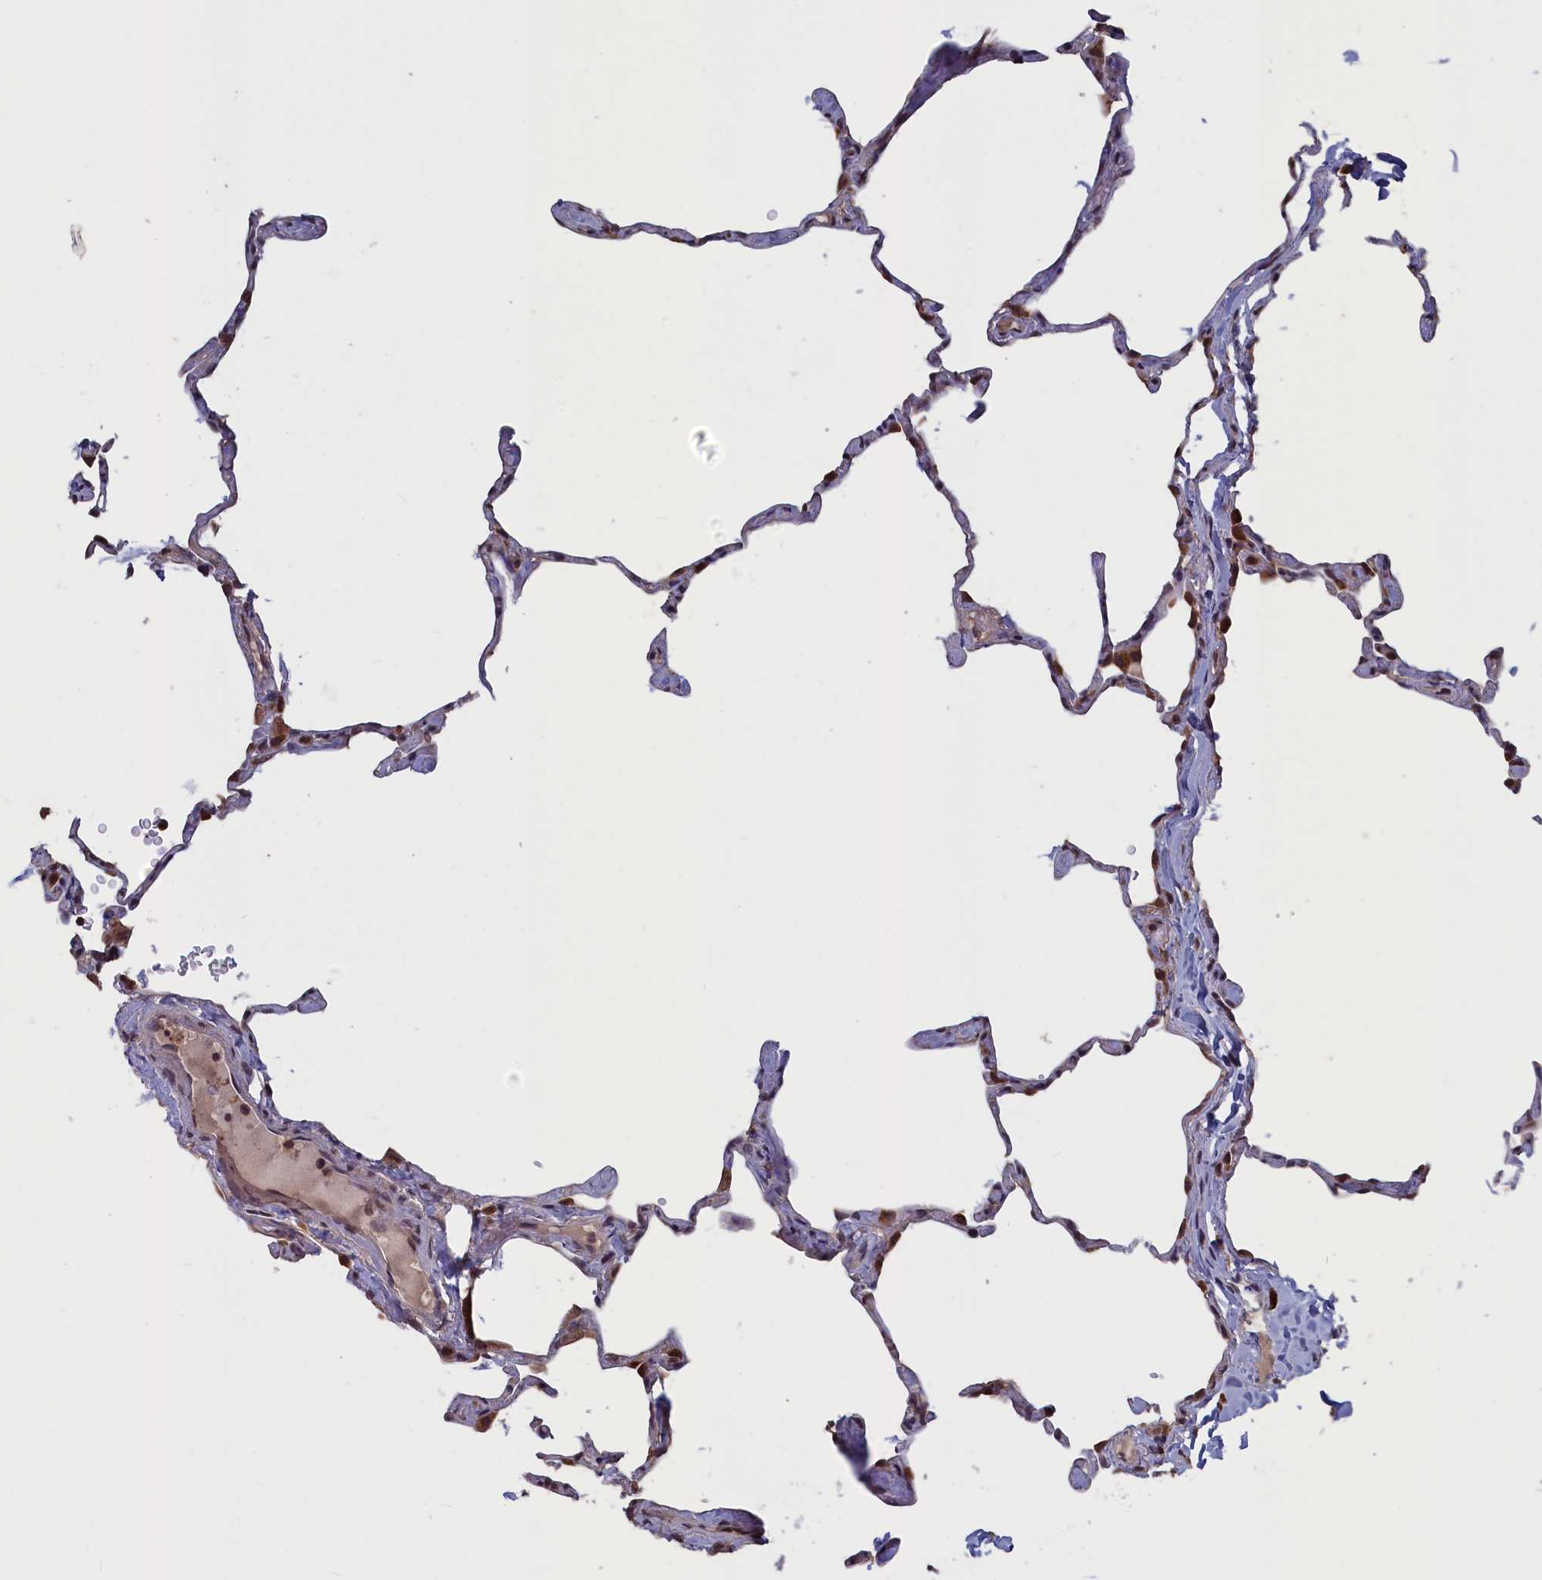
{"staining": {"intensity": "strong", "quantity": "<25%", "location": "cytoplasmic/membranous"}, "tissue": "lung", "cell_type": "Alveolar cells", "image_type": "normal", "snomed": [{"axis": "morphology", "description": "Normal tissue, NOS"}, {"axis": "topography", "description": "Lung"}], "caption": "Immunohistochemical staining of normal lung exhibits <25% levels of strong cytoplasmic/membranous protein expression in approximately <25% of alveolar cells. (DAB IHC with brightfield microscopy, high magnification).", "gene": "CACTIN", "patient": {"sex": "male", "age": 65}}